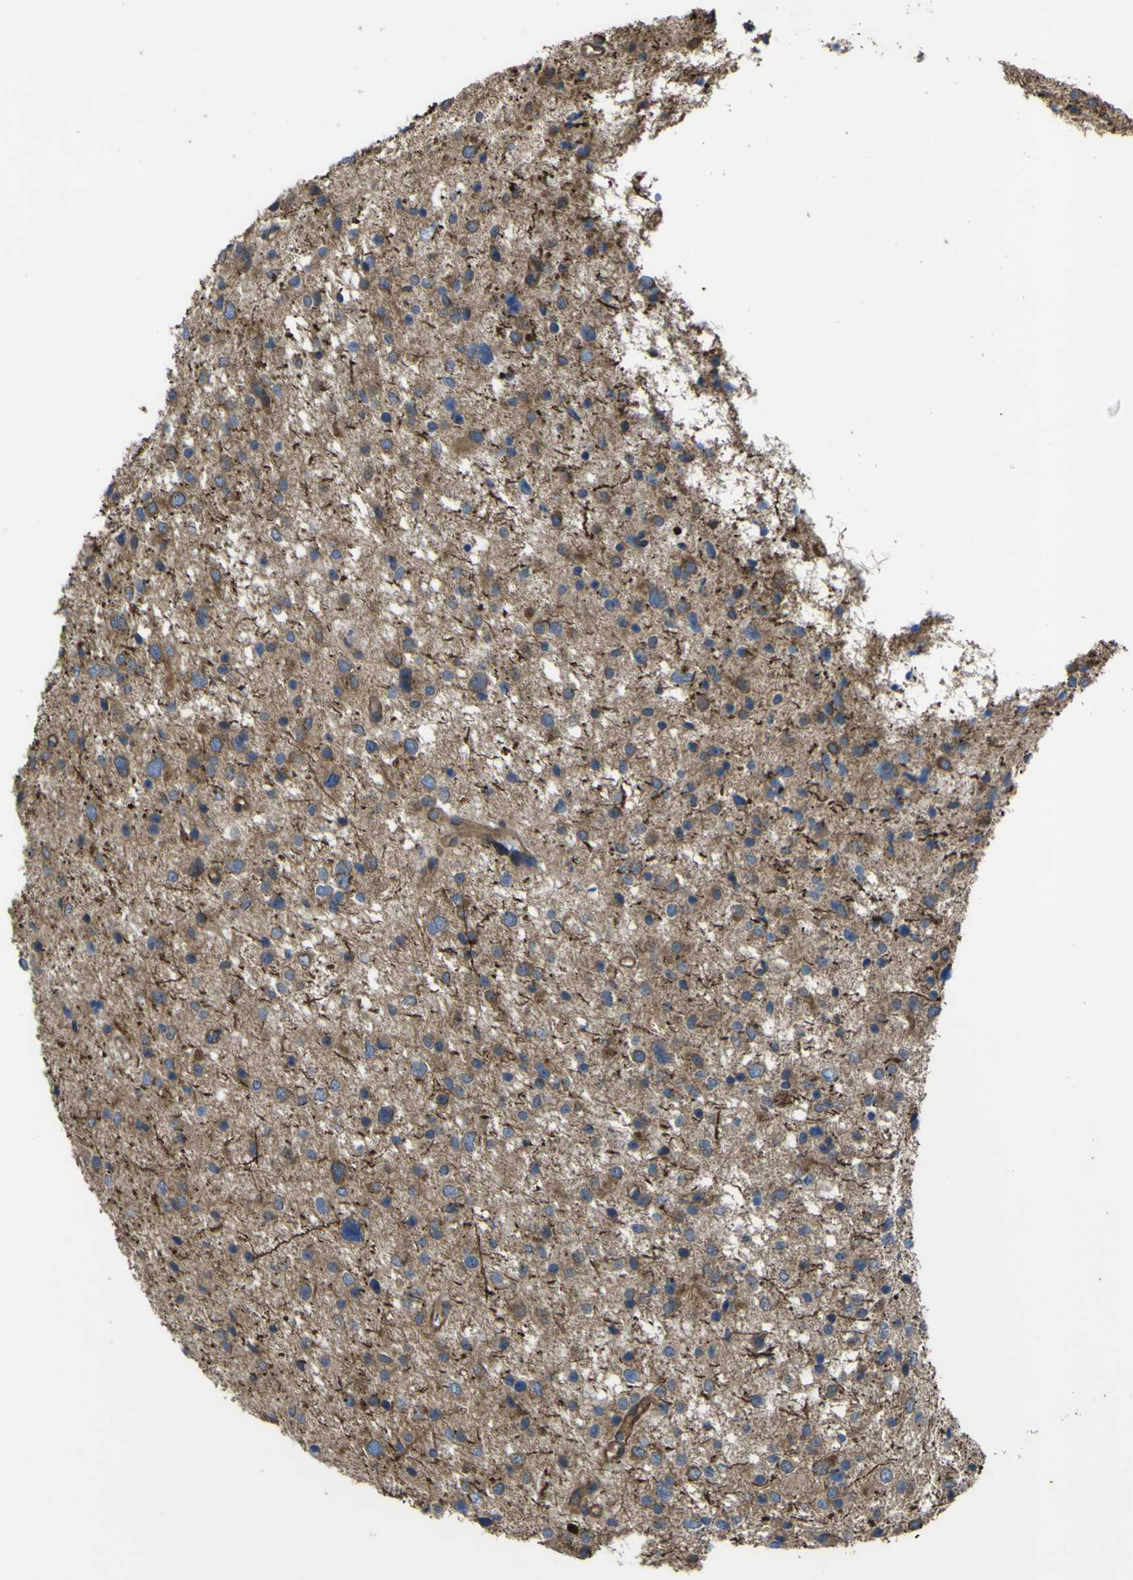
{"staining": {"intensity": "moderate", "quantity": "25%-75%", "location": "cytoplasmic/membranous"}, "tissue": "glioma", "cell_type": "Tumor cells", "image_type": "cancer", "snomed": [{"axis": "morphology", "description": "Glioma, malignant, Low grade"}, {"axis": "topography", "description": "Brain"}], "caption": "Immunohistochemistry of human low-grade glioma (malignant) reveals medium levels of moderate cytoplasmic/membranous positivity in about 25%-75% of tumor cells.", "gene": "FBXO30", "patient": {"sex": "female", "age": 37}}